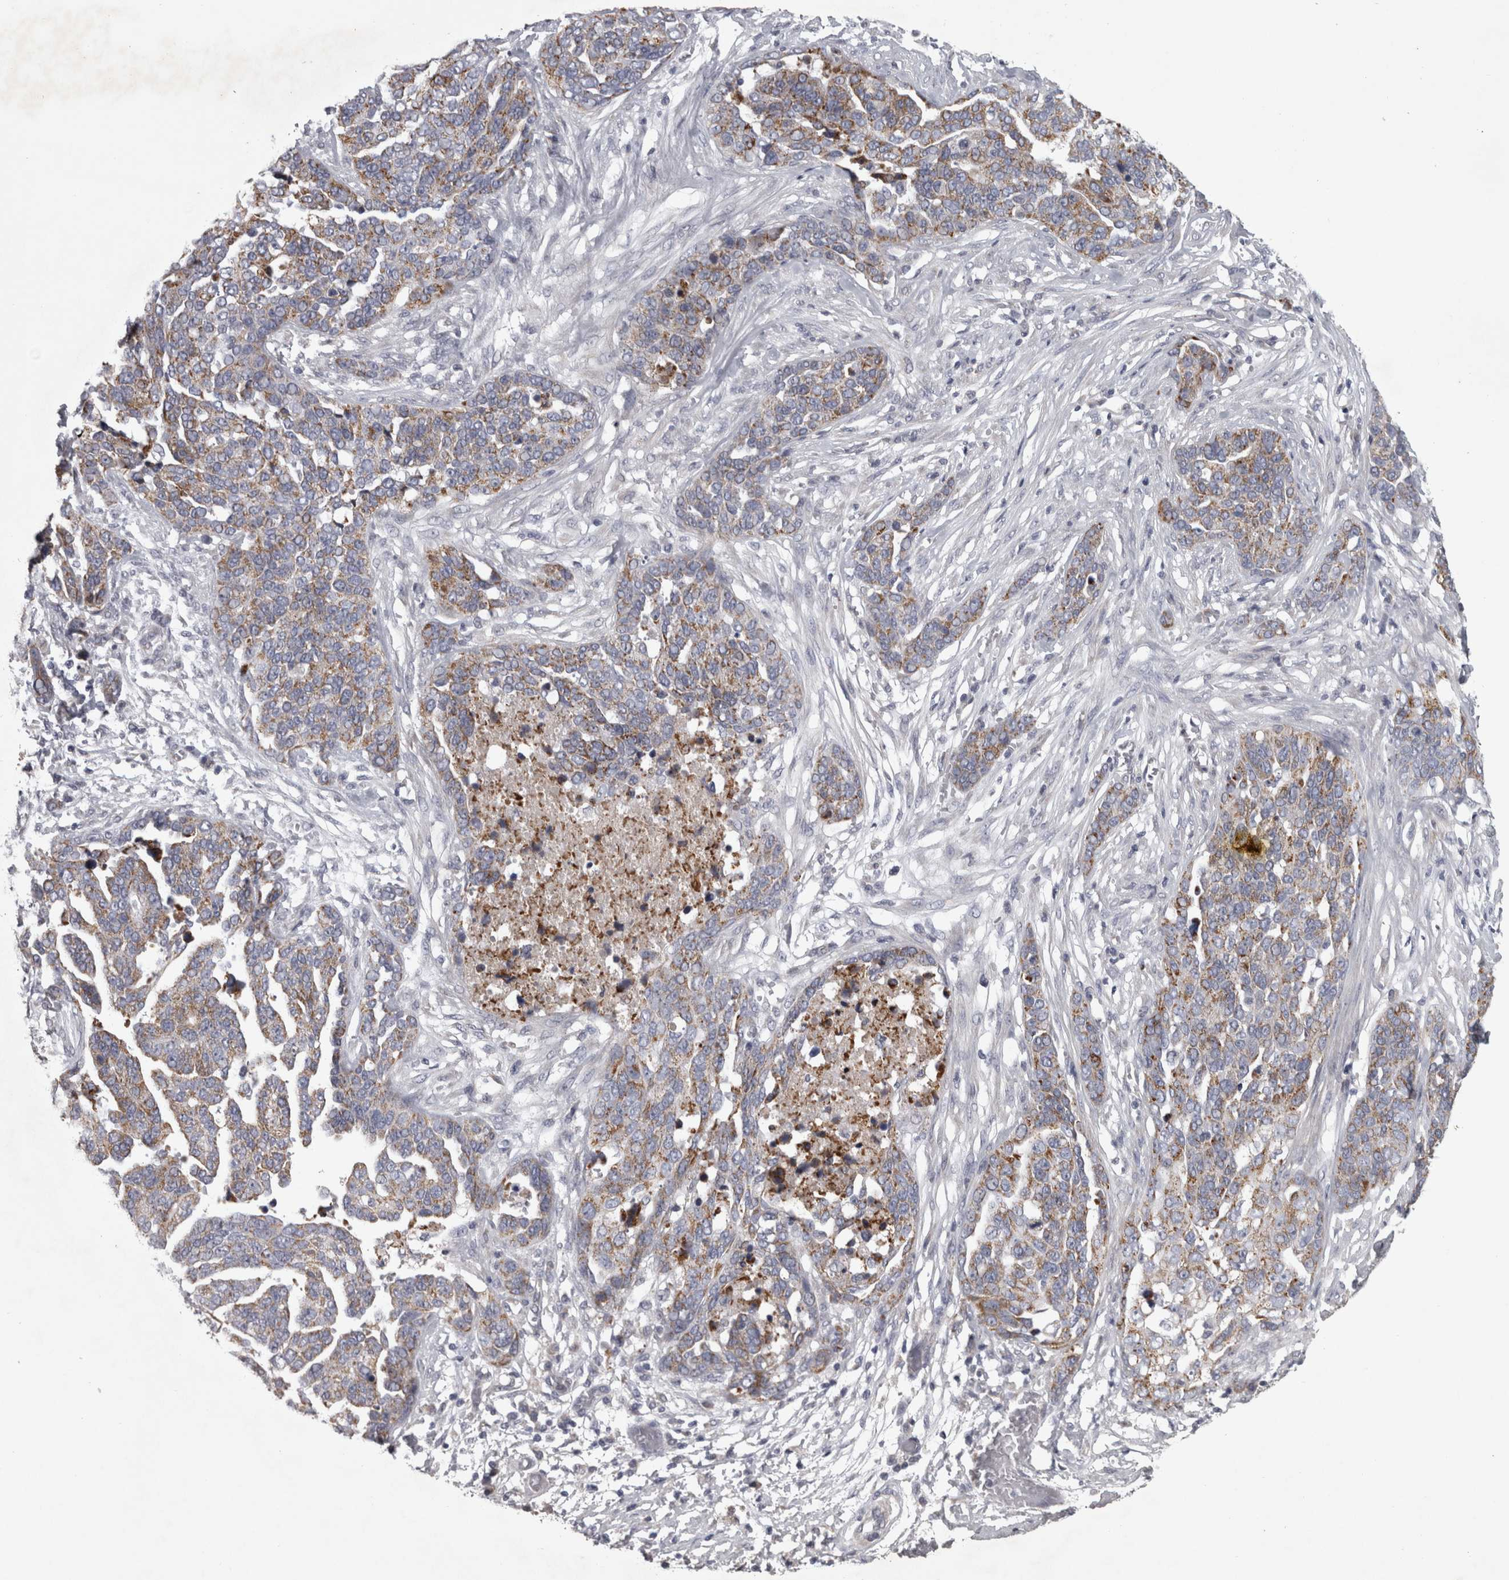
{"staining": {"intensity": "weak", "quantity": ">75%", "location": "cytoplasmic/membranous"}, "tissue": "ovarian cancer", "cell_type": "Tumor cells", "image_type": "cancer", "snomed": [{"axis": "morphology", "description": "Cystadenocarcinoma, serous, NOS"}, {"axis": "topography", "description": "Ovary"}], "caption": "Ovarian cancer tissue reveals weak cytoplasmic/membranous staining in about >75% of tumor cells, visualized by immunohistochemistry. Immunohistochemistry stains the protein of interest in brown and the nuclei are stained blue.", "gene": "DBT", "patient": {"sex": "female", "age": 44}}